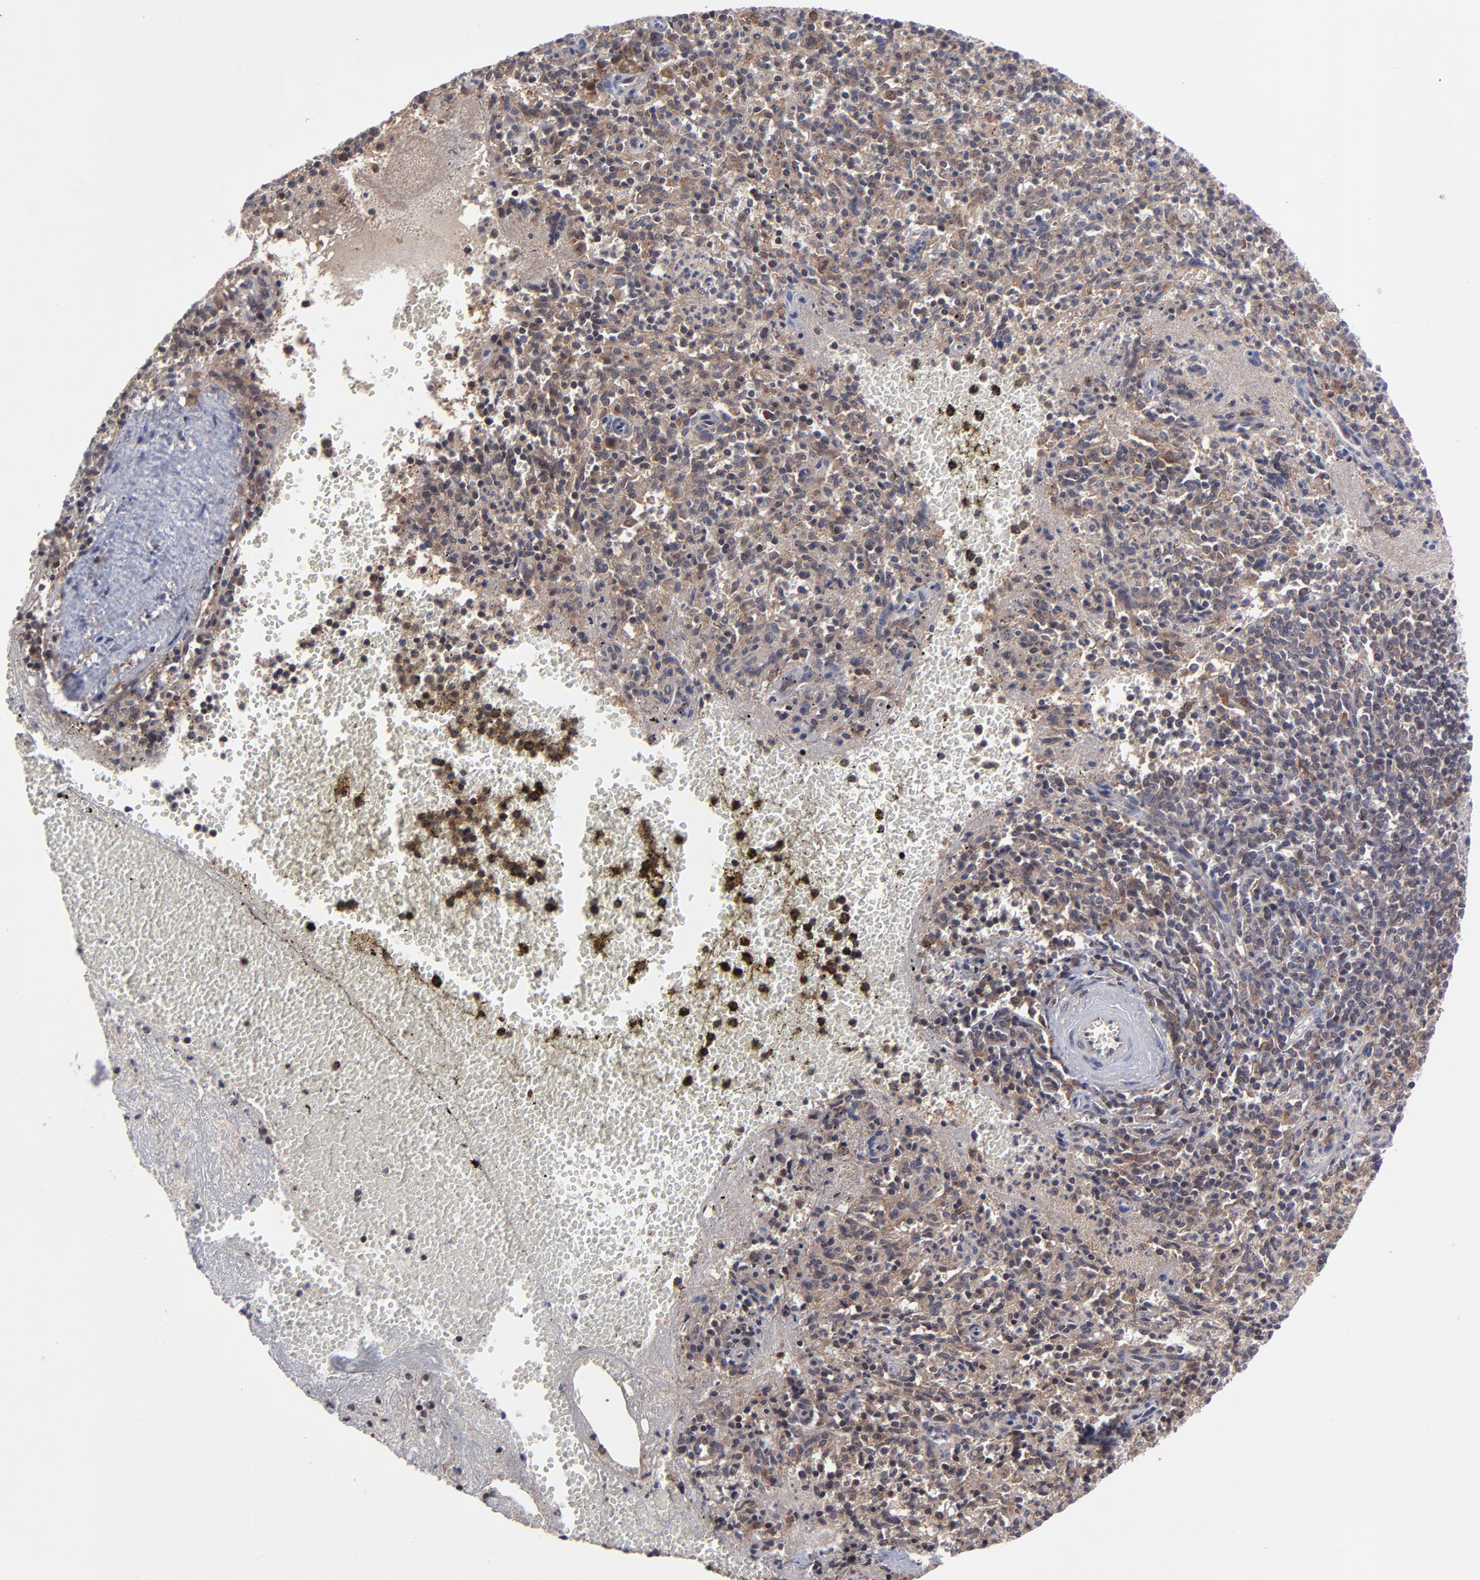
{"staining": {"intensity": "moderate", "quantity": ">75%", "location": "cytoplasmic/membranous"}, "tissue": "spleen", "cell_type": "Cells in red pulp", "image_type": "normal", "snomed": [{"axis": "morphology", "description": "Normal tissue, NOS"}, {"axis": "topography", "description": "Spleen"}], "caption": "Protein positivity by immunohistochemistry exhibits moderate cytoplasmic/membranous positivity in about >75% of cells in red pulp in unremarkable spleen. The protein of interest is shown in brown color, while the nuclei are stained blue.", "gene": "UBE2L6", "patient": {"sex": "male", "age": 72}}